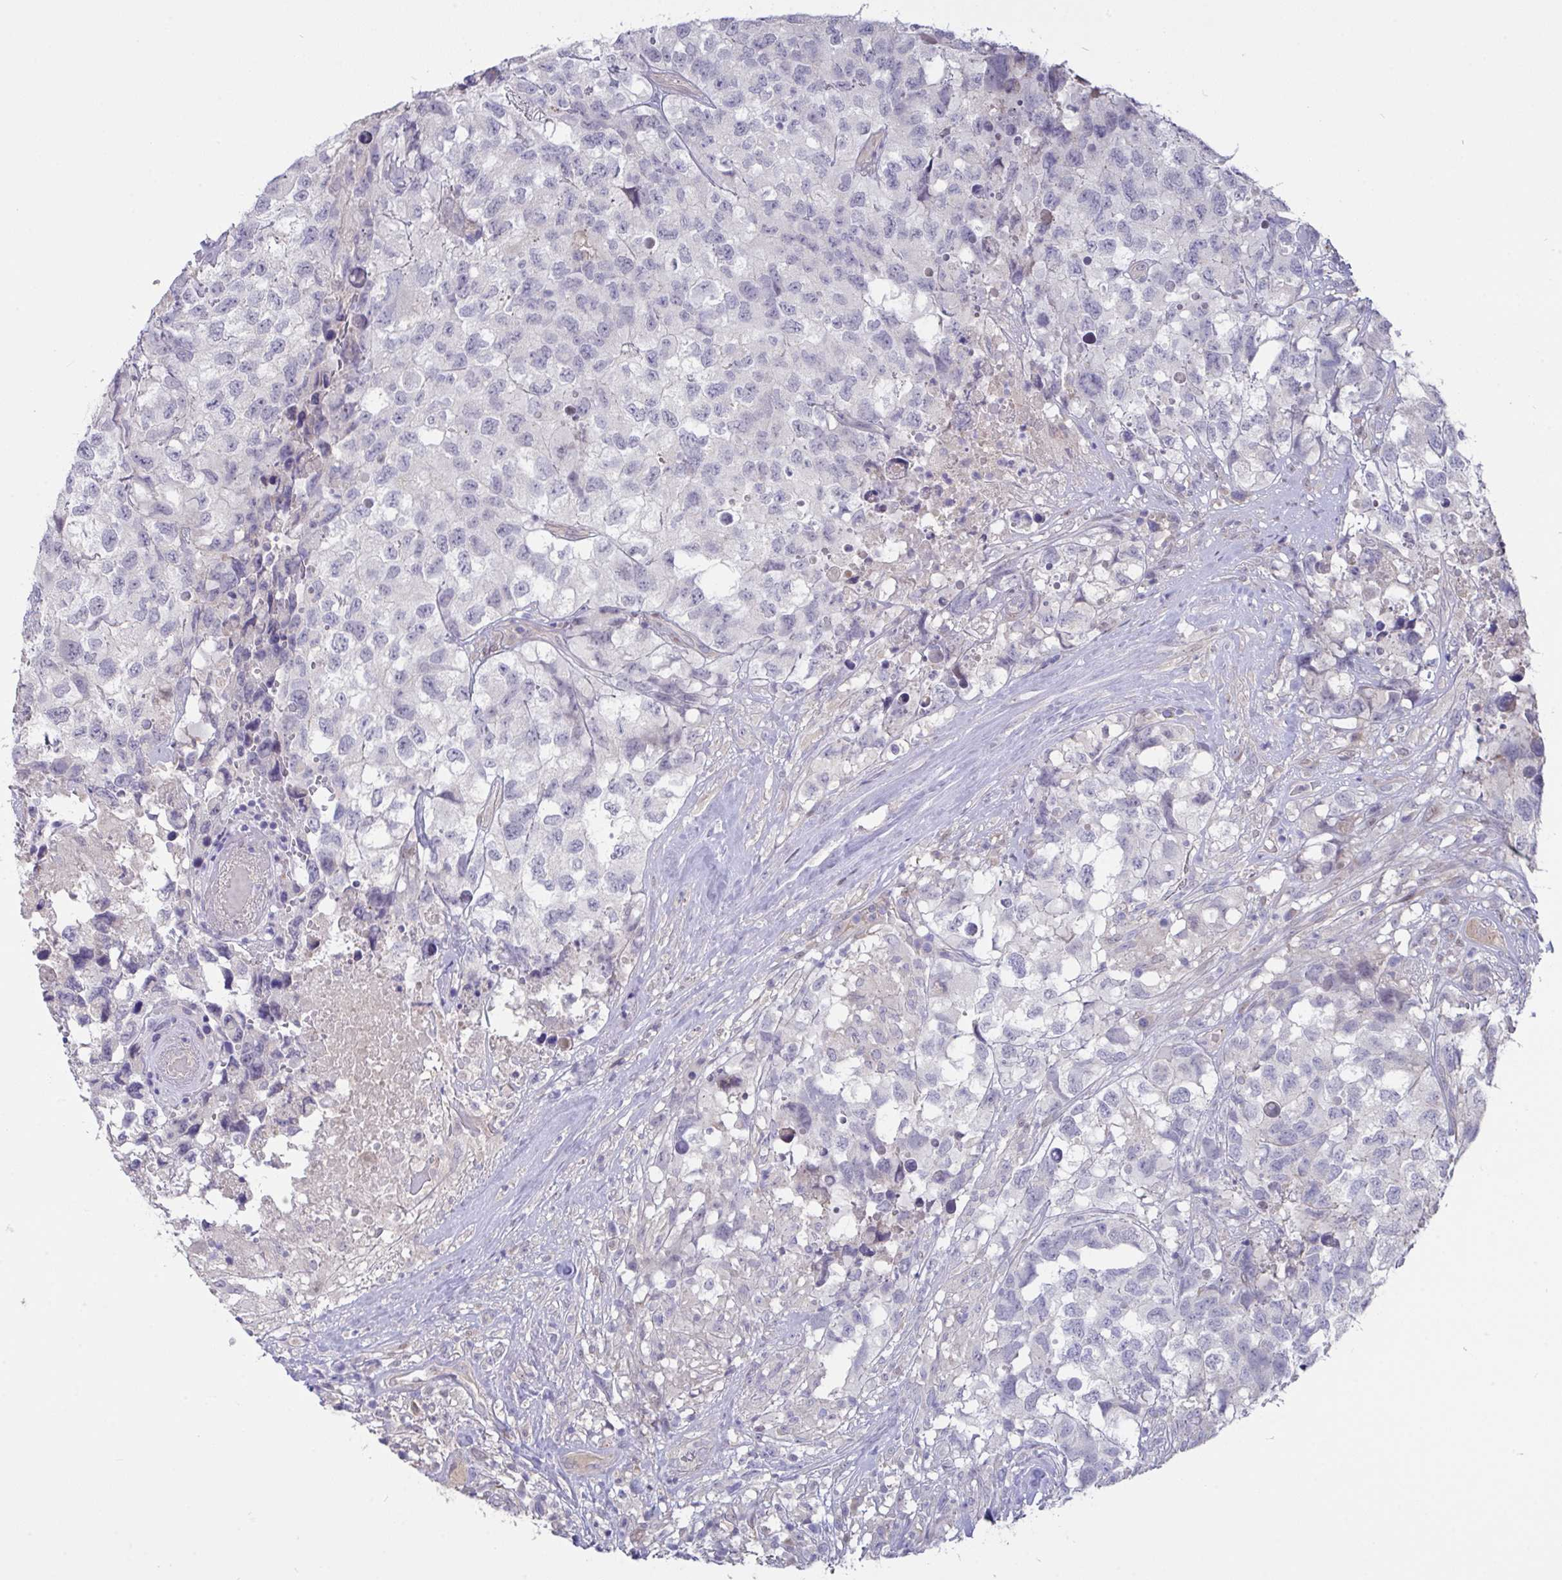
{"staining": {"intensity": "negative", "quantity": "none", "location": "none"}, "tissue": "testis cancer", "cell_type": "Tumor cells", "image_type": "cancer", "snomed": [{"axis": "morphology", "description": "Carcinoma, Embryonal, NOS"}, {"axis": "topography", "description": "Testis"}], "caption": "The immunohistochemistry photomicrograph has no significant staining in tumor cells of testis cancer tissue.", "gene": "L3HYPDH", "patient": {"sex": "male", "age": 83}}